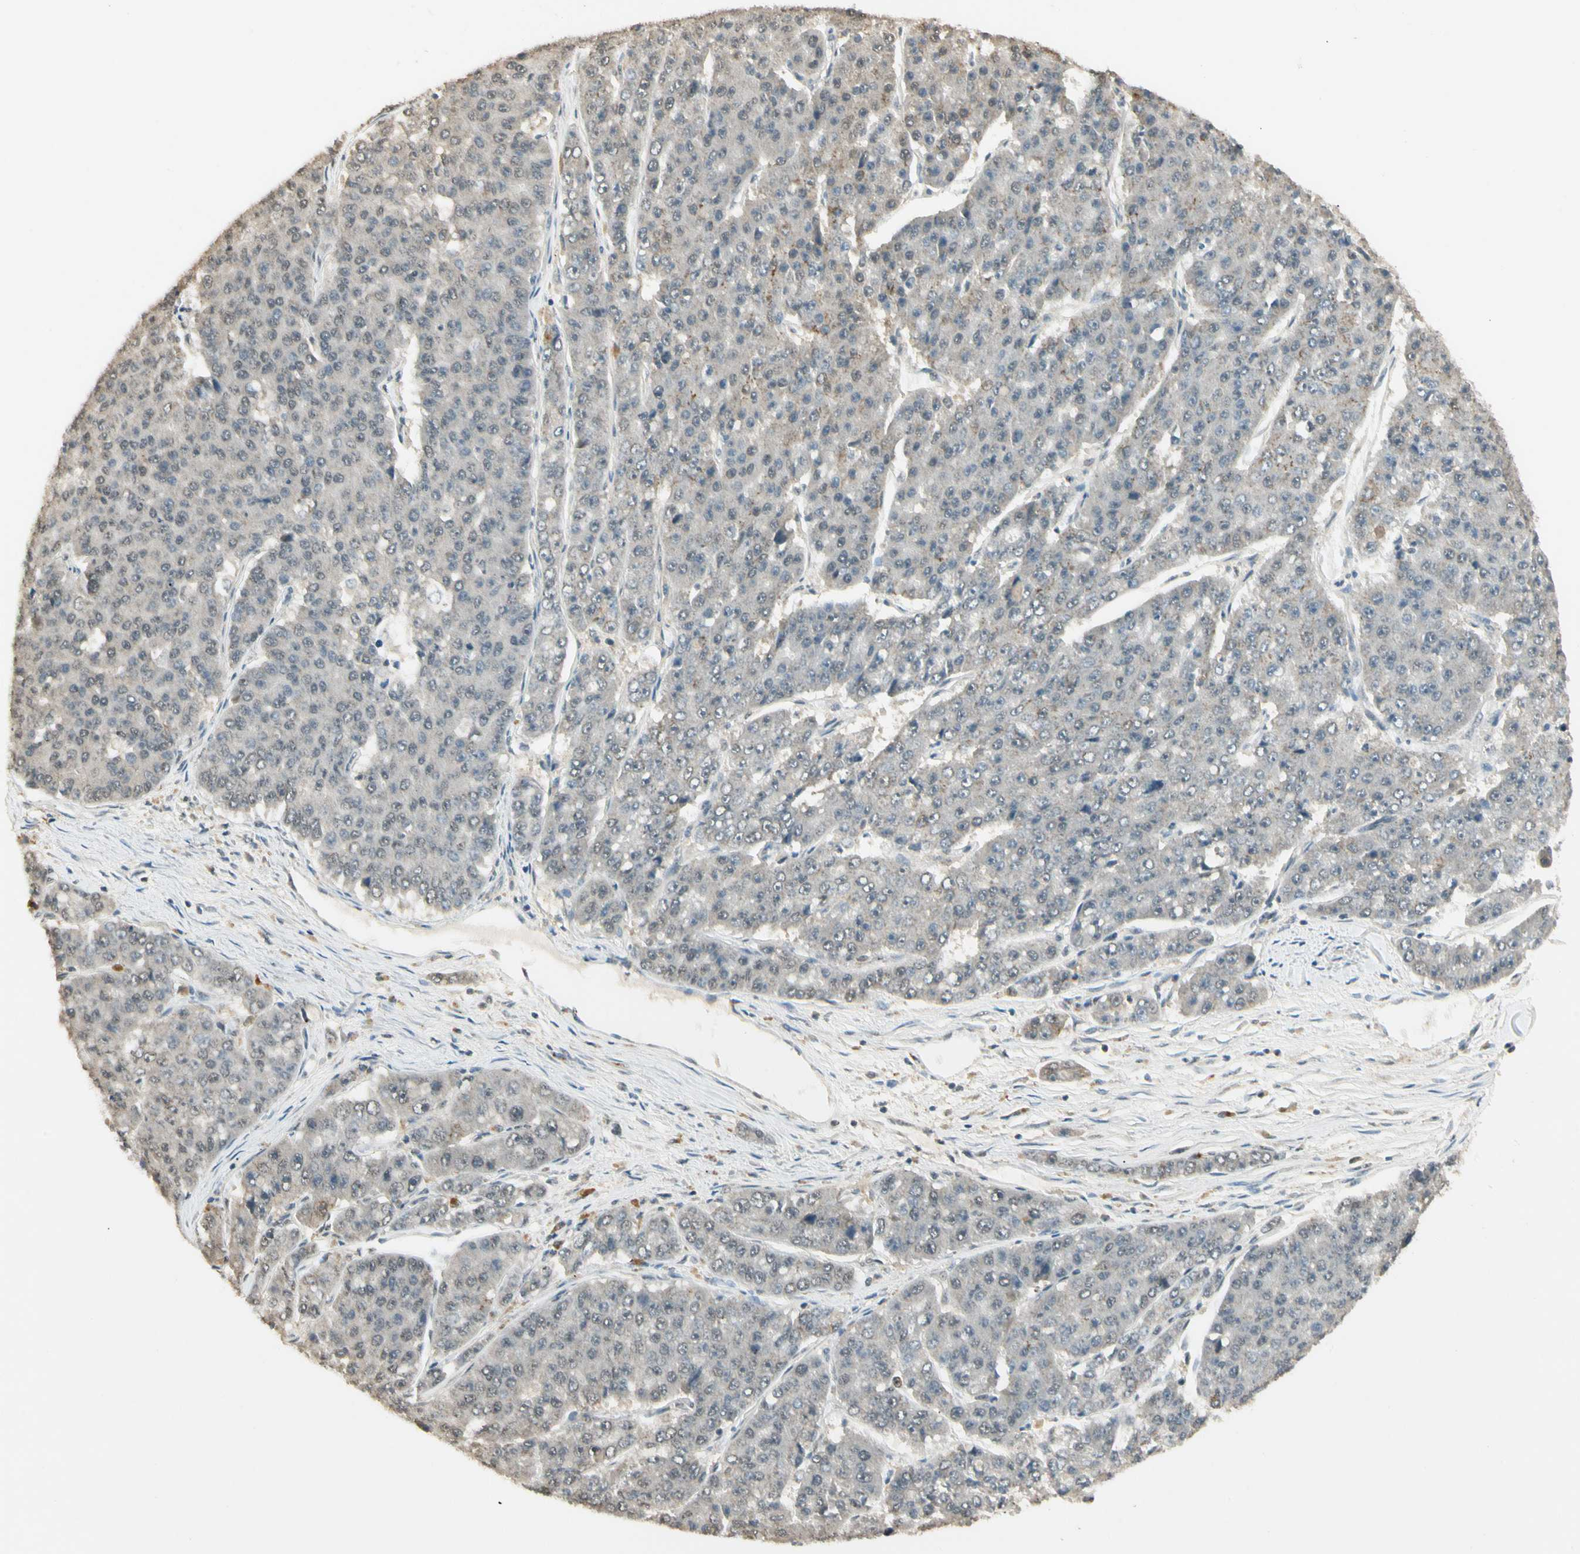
{"staining": {"intensity": "negative", "quantity": "none", "location": "none"}, "tissue": "pancreatic cancer", "cell_type": "Tumor cells", "image_type": "cancer", "snomed": [{"axis": "morphology", "description": "Adenocarcinoma, NOS"}, {"axis": "topography", "description": "Pancreas"}], "caption": "DAB (3,3'-diaminobenzidine) immunohistochemical staining of adenocarcinoma (pancreatic) displays no significant staining in tumor cells.", "gene": "SGCA", "patient": {"sex": "male", "age": 50}}